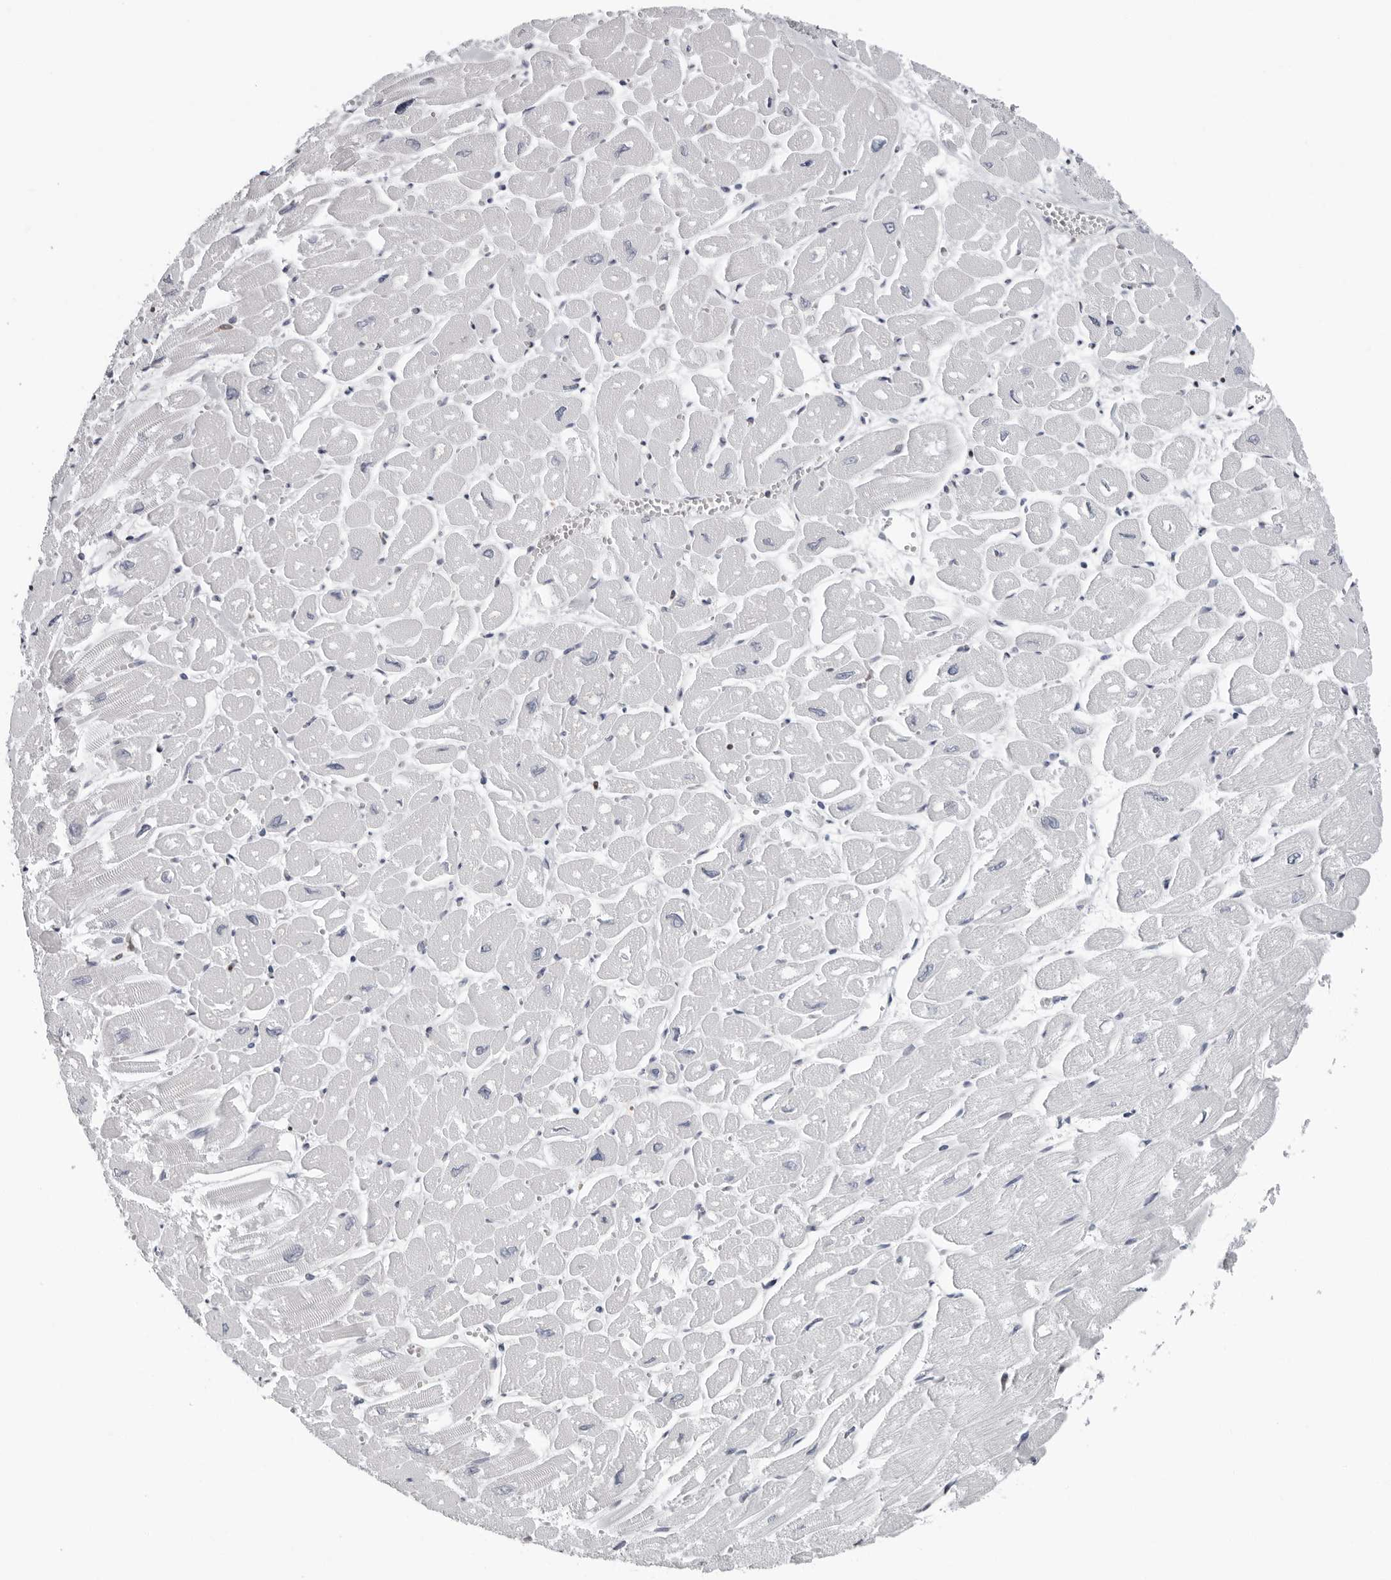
{"staining": {"intensity": "negative", "quantity": "none", "location": "none"}, "tissue": "heart muscle", "cell_type": "Cardiomyocytes", "image_type": "normal", "snomed": [{"axis": "morphology", "description": "Normal tissue, NOS"}, {"axis": "topography", "description": "Heart"}], "caption": "DAB (3,3'-diaminobenzidine) immunohistochemical staining of unremarkable heart muscle exhibits no significant staining in cardiomyocytes.", "gene": "HSPH1", "patient": {"sex": "male", "age": 54}}